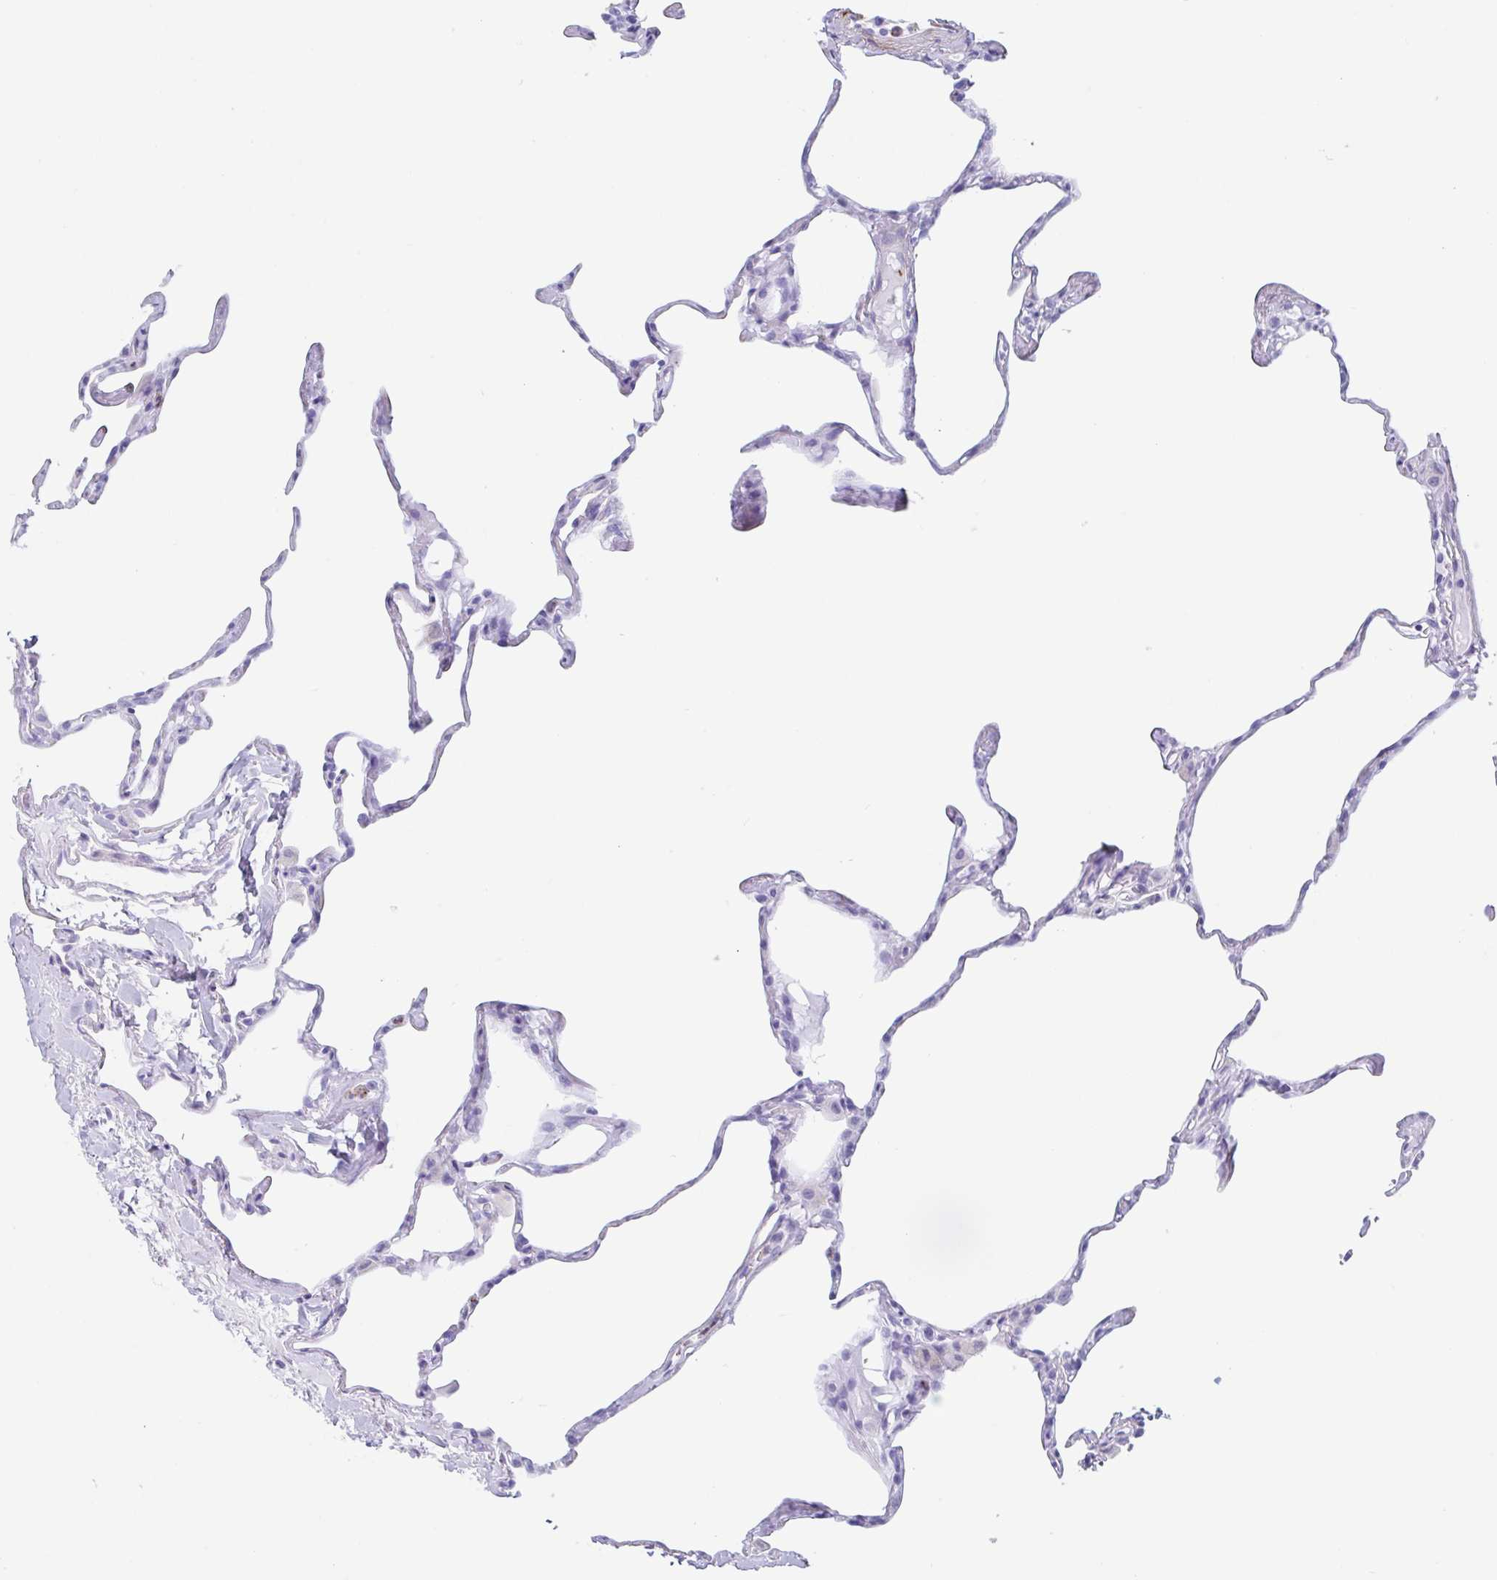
{"staining": {"intensity": "negative", "quantity": "none", "location": "none"}, "tissue": "lung", "cell_type": "Alveolar cells", "image_type": "normal", "snomed": [{"axis": "morphology", "description": "Normal tissue, NOS"}, {"axis": "topography", "description": "Lung"}], "caption": "Protein analysis of normal lung displays no significant positivity in alveolar cells.", "gene": "TAS2R41", "patient": {"sex": "male", "age": 65}}